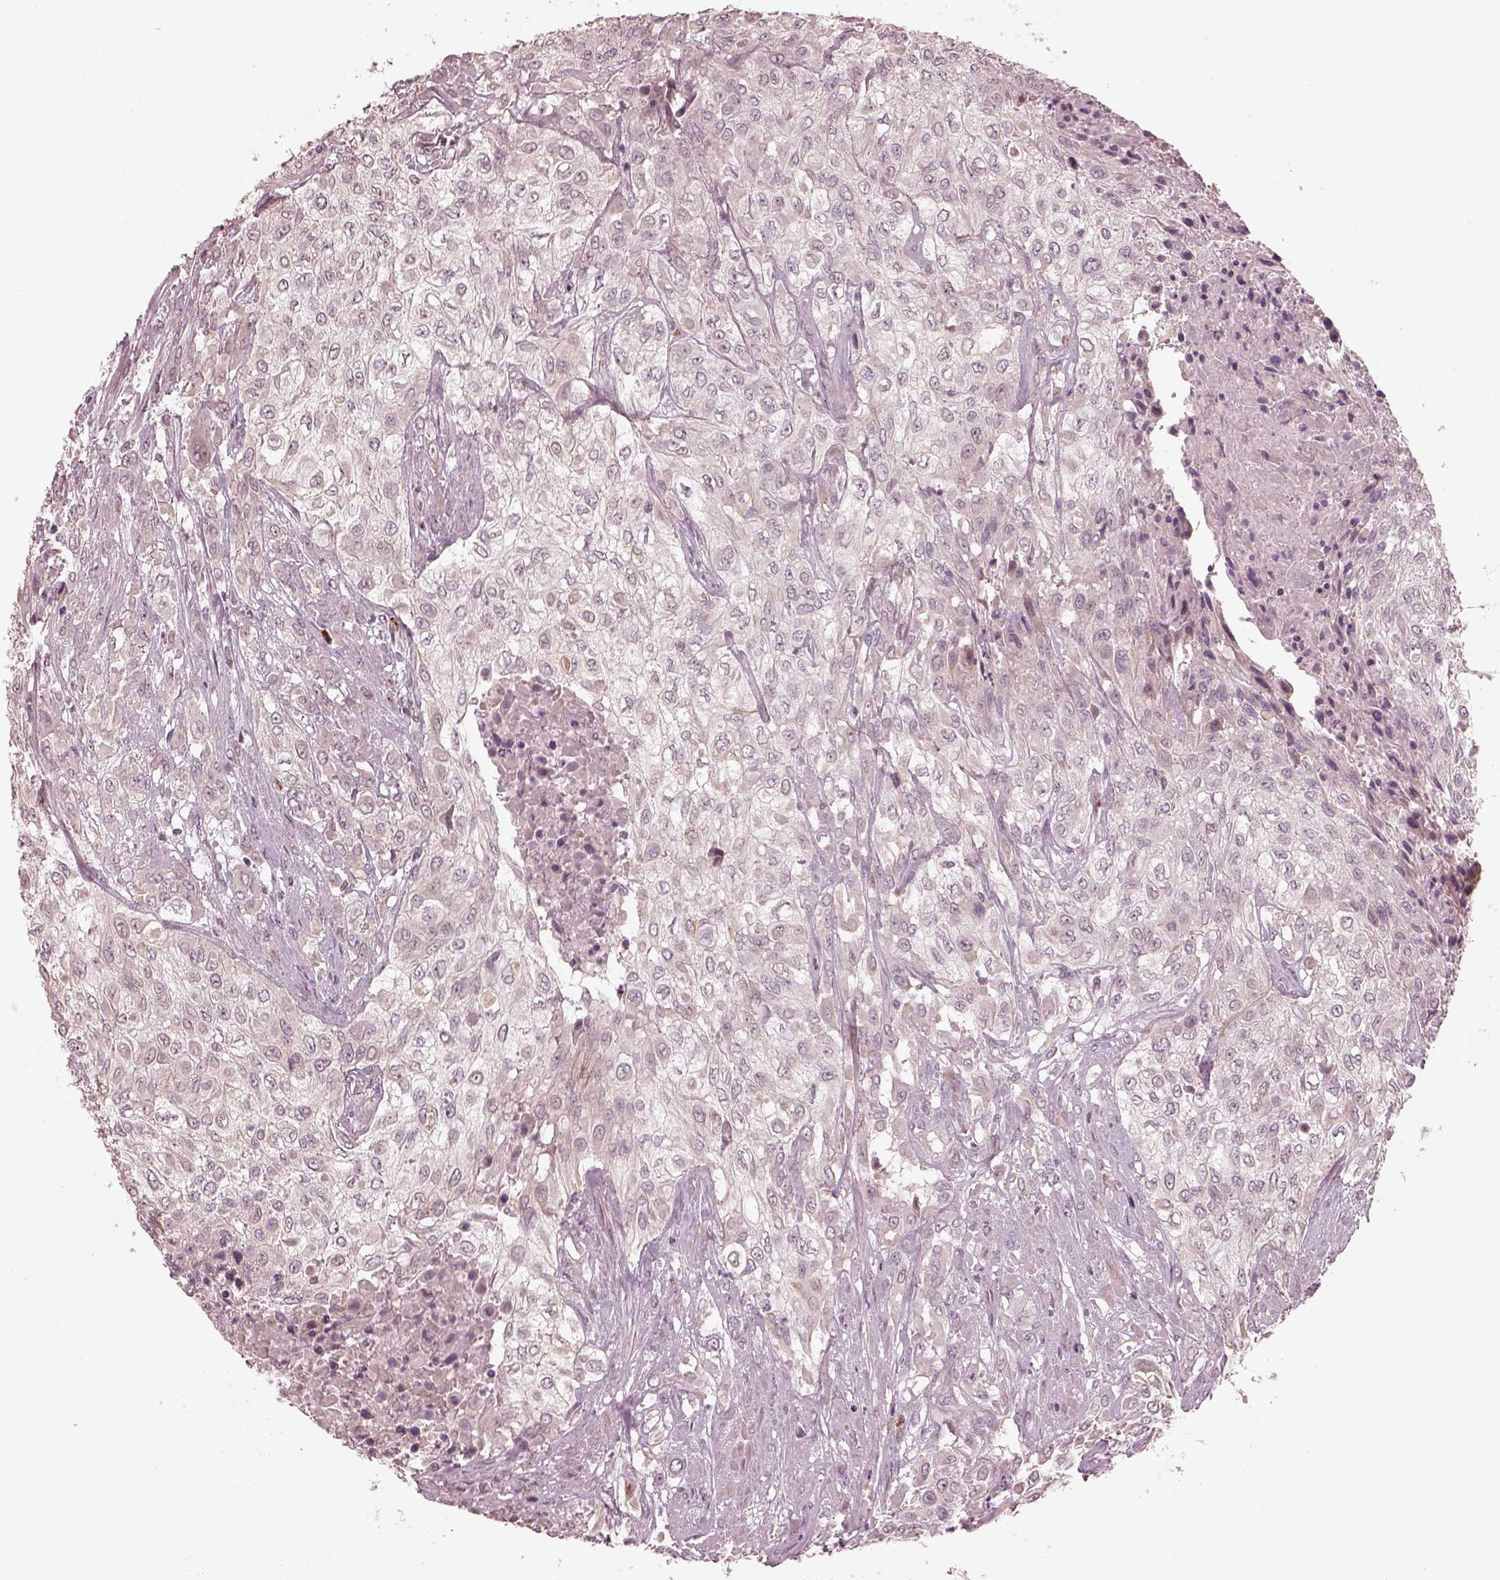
{"staining": {"intensity": "negative", "quantity": "none", "location": "none"}, "tissue": "urothelial cancer", "cell_type": "Tumor cells", "image_type": "cancer", "snomed": [{"axis": "morphology", "description": "Urothelial carcinoma, High grade"}, {"axis": "topography", "description": "Urinary bladder"}], "caption": "DAB immunohistochemical staining of human high-grade urothelial carcinoma reveals no significant expression in tumor cells.", "gene": "SLC25A46", "patient": {"sex": "male", "age": 57}}